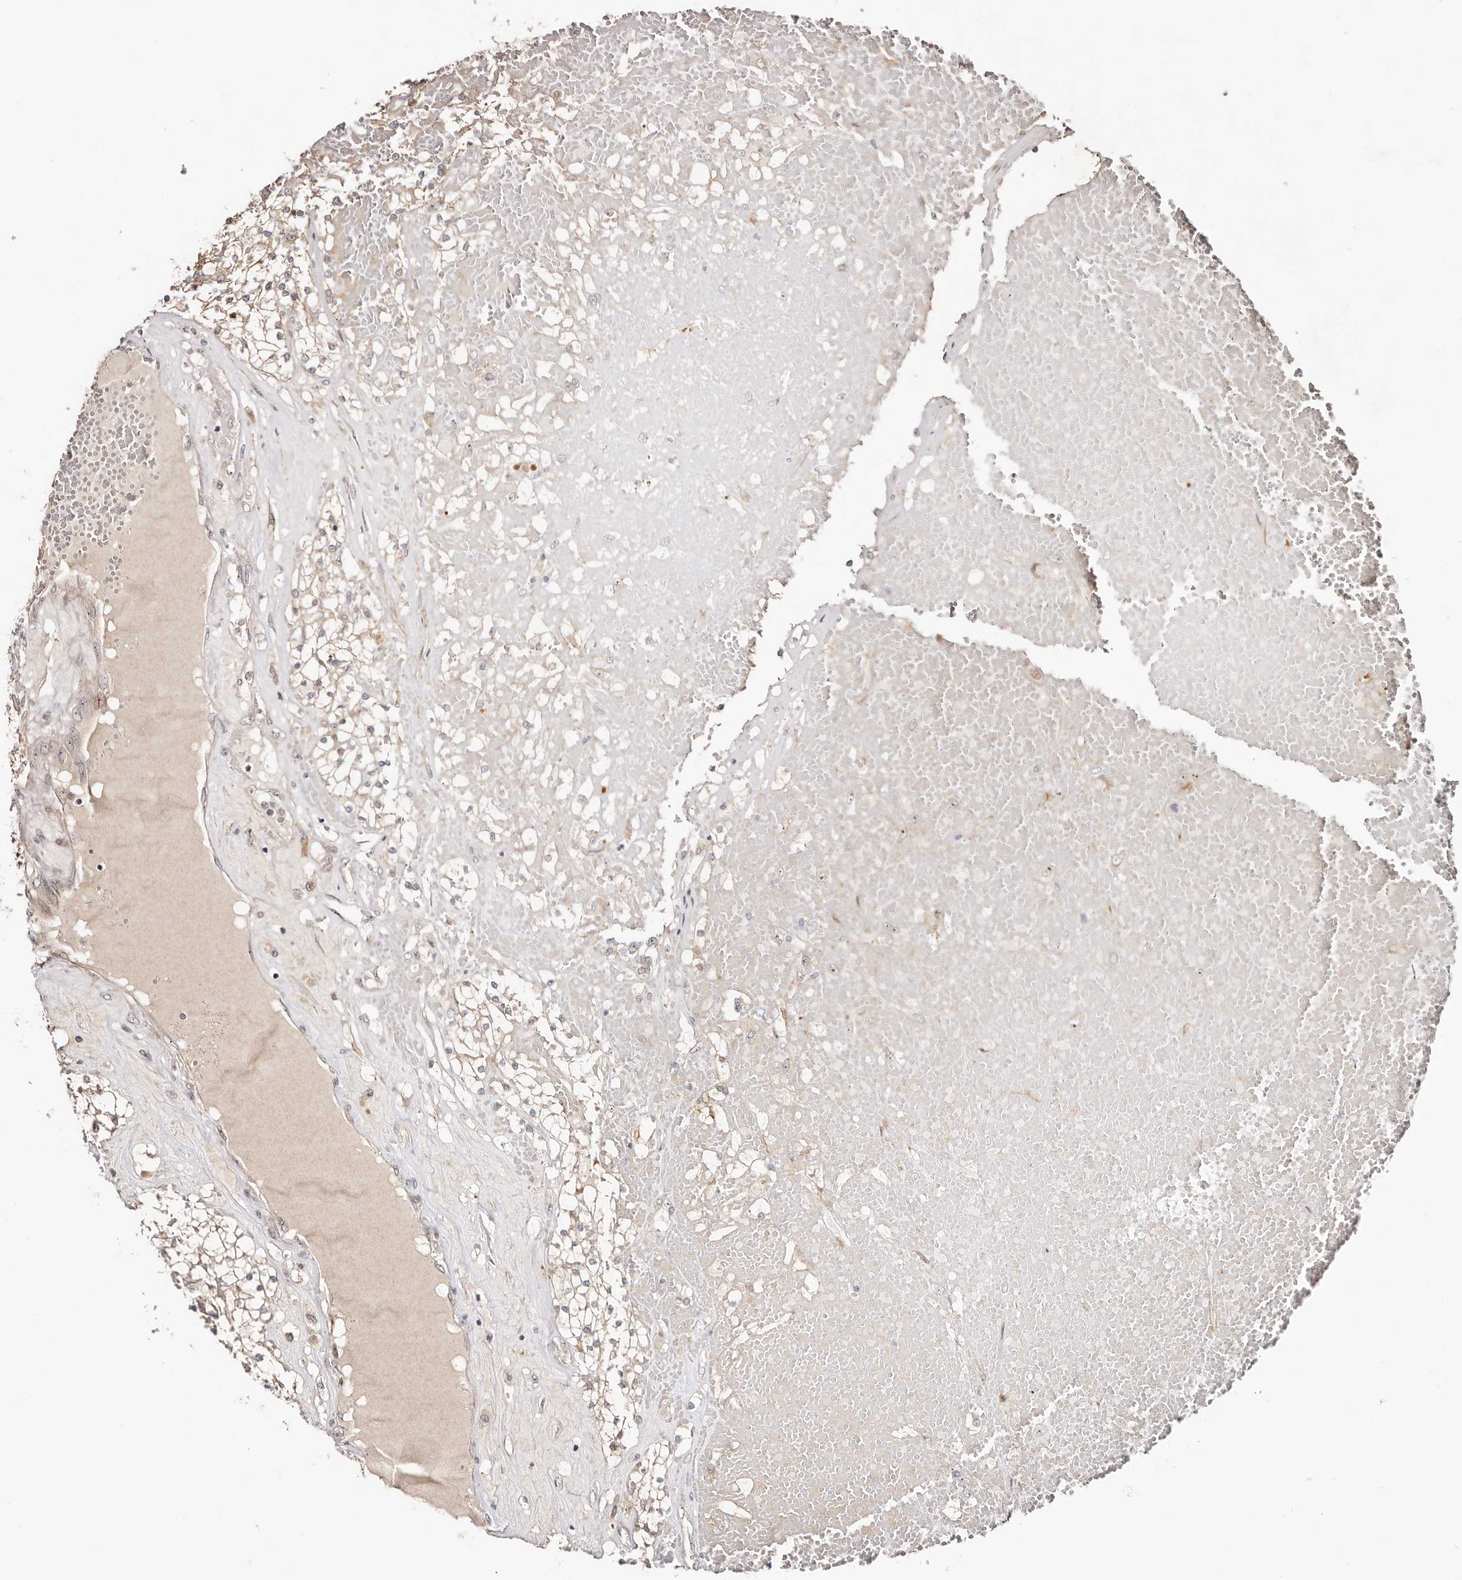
{"staining": {"intensity": "weak", "quantity": "<25%", "location": "cytoplasmic/membranous"}, "tissue": "renal cancer", "cell_type": "Tumor cells", "image_type": "cancer", "snomed": [{"axis": "morphology", "description": "Normal tissue, NOS"}, {"axis": "morphology", "description": "Adenocarcinoma, NOS"}, {"axis": "topography", "description": "Kidney"}], "caption": "A histopathology image of renal cancer stained for a protein demonstrates no brown staining in tumor cells. (Stains: DAB IHC with hematoxylin counter stain, Microscopy: brightfield microscopy at high magnification).", "gene": "ODF2L", "patient": {"sex": "male", "age": 68}}